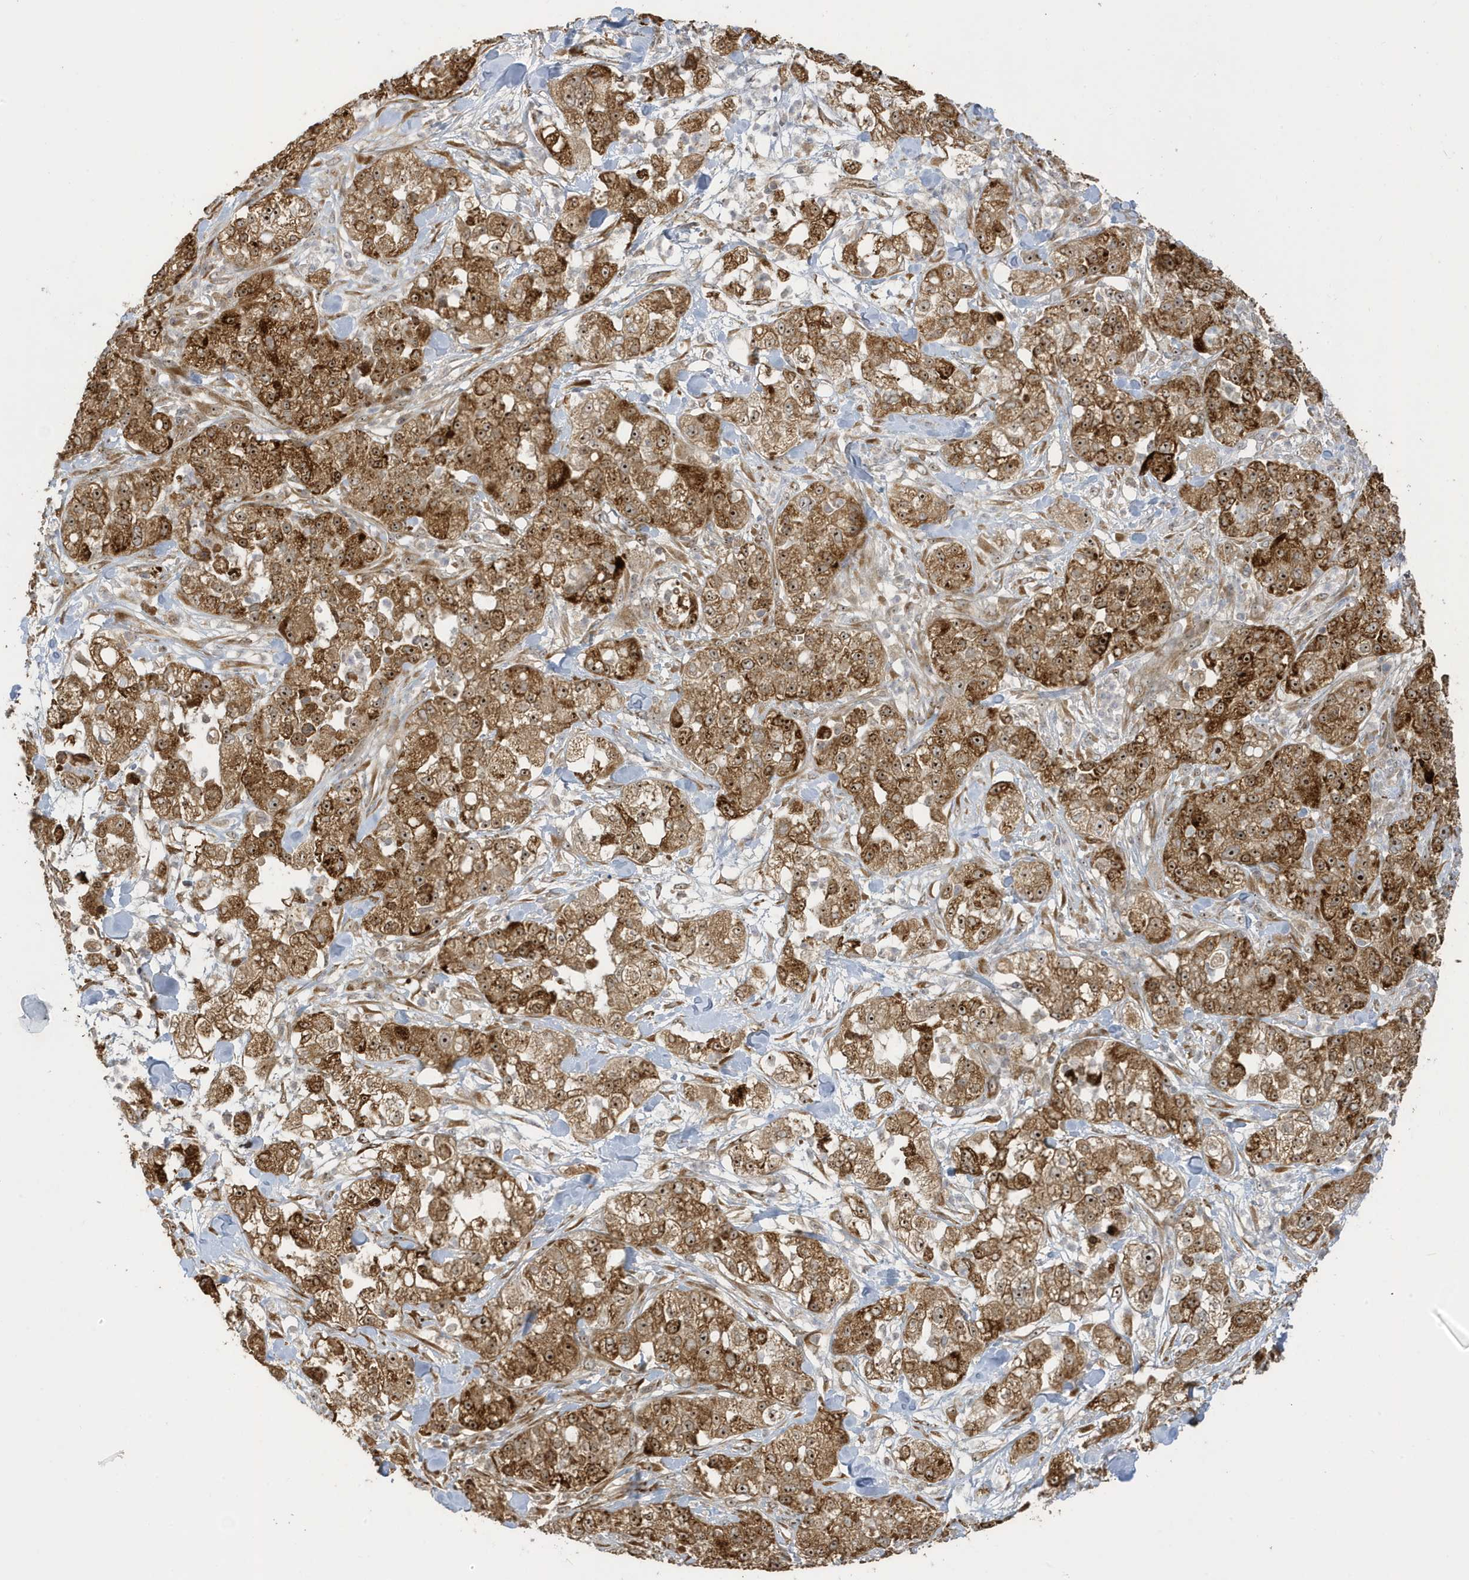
{"staining": {"intensity": "moderate", "quantity": ">75%", "location": "cytoplasmic/membranous,nuclear"}, "tissue": "pancreatic cancer", "cell_type": "Tumor cells", "image_type": "cancer", "snomed": [{"axis": "morphology", "description": "Adenocarcinoma, NOS"}, {"axis": "topography", "description": "Pancreas"}], "caption": "Immunohistochemical staining of human pancreatic cancer displays medium levels of moderate cytoplasmic/membranous and nuclear expression in about >75% of tumor cells.", "gene": "ECM2", "patient": {"sex": "female", "age": 78}}